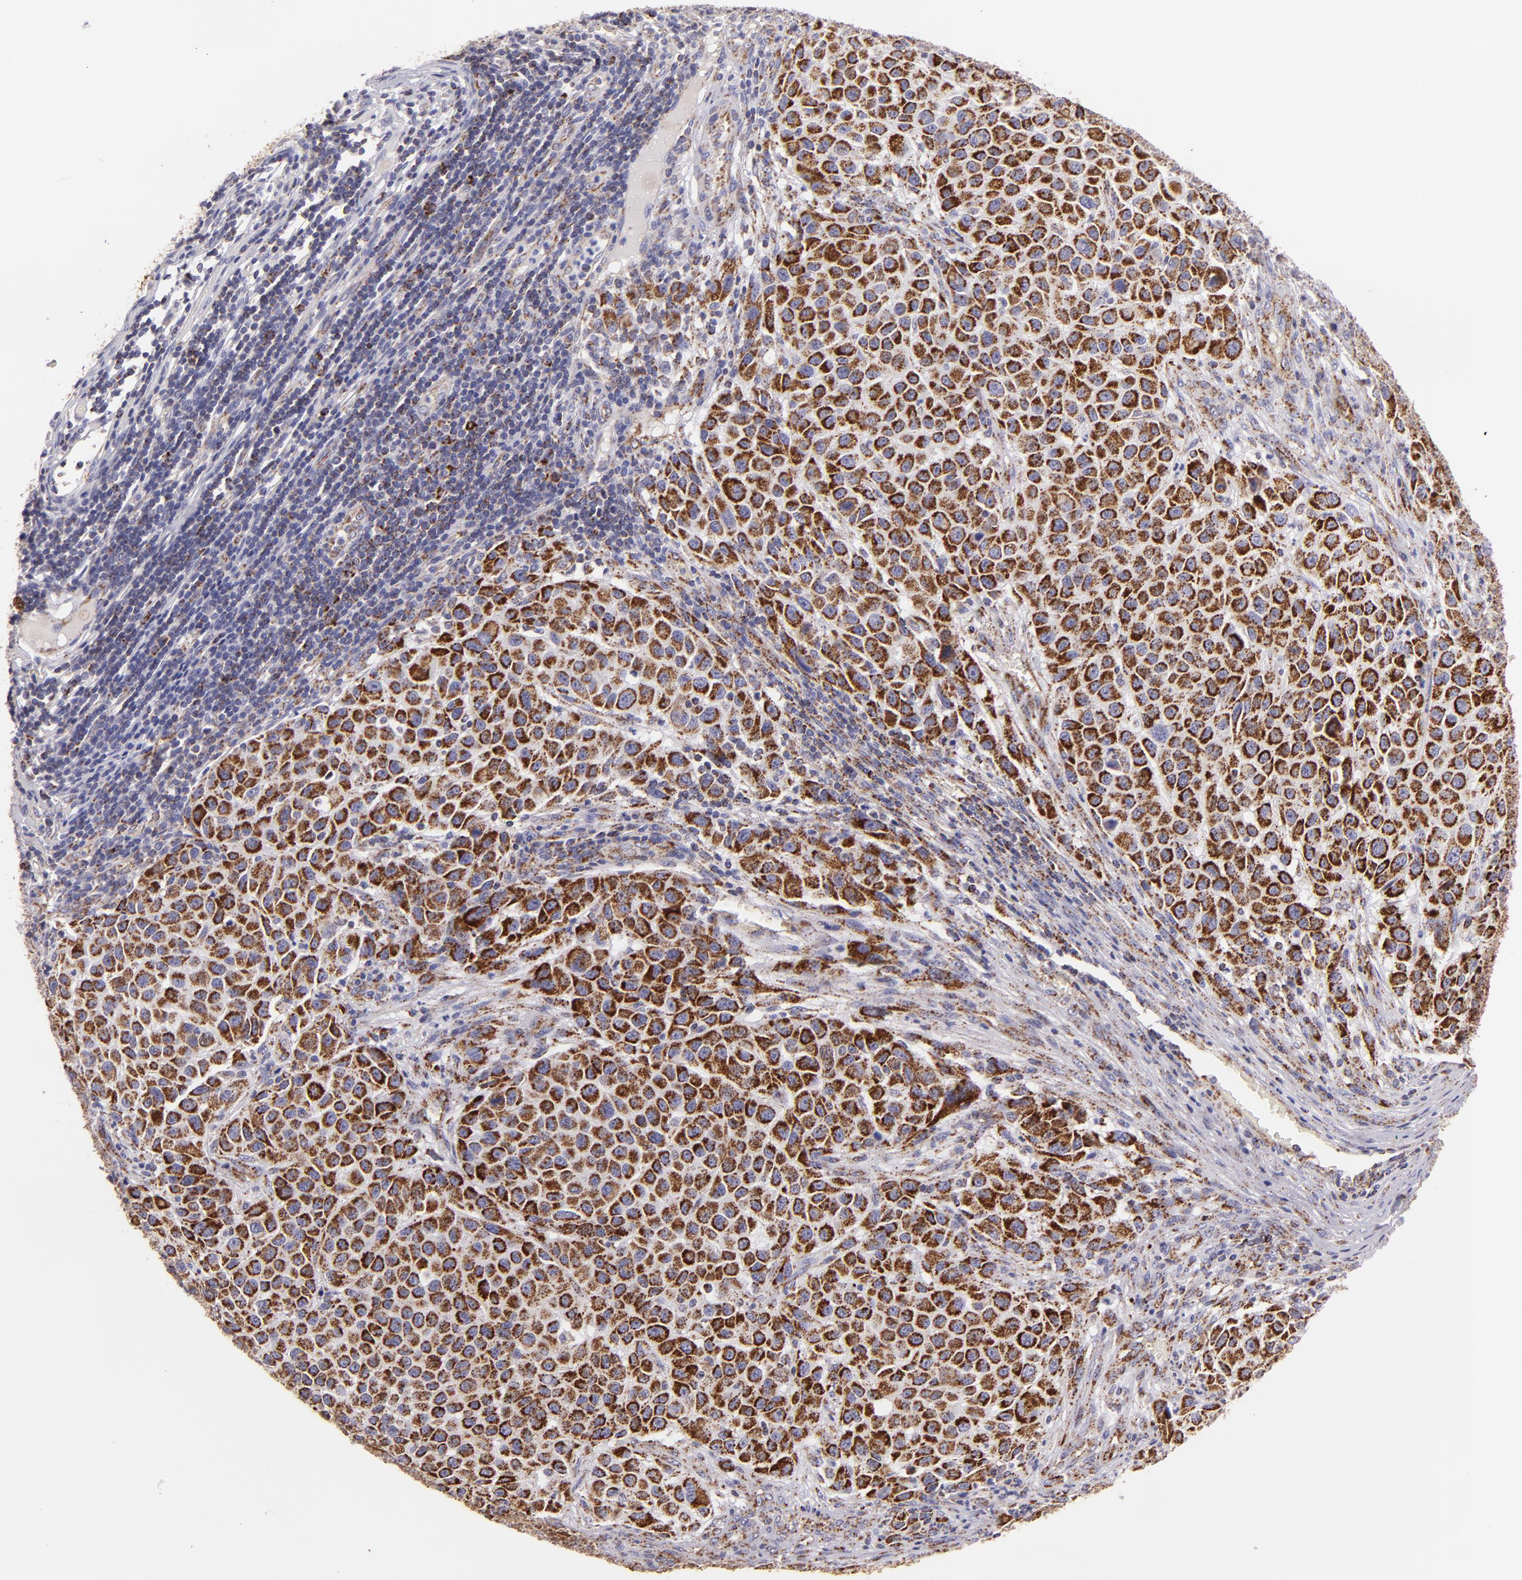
{"staining": {"intensity": "moderate", "quantity": ">75%", "location": "cytoplasmic/membranous"}, "tissue": "melanoma", "cell_type": "Tumor cells", "image_type": "cancer", "snomed": [{"axis": "morphology", "description": "Malignant melanoma, Metastatic site"}, {"axis": "topography", "description": "Lymph node"}], "caption": "Brown immunohistochemical staining in malignant melanoma (metastatic site) exhibits moderate cytoplasmic/membranous positivity in about >75% of tumor cells. (Stains: DAB (3,3'-diaminobenzidine) in brown, nuclei in blue, Microscopy: brightfield microscopy at high magnification).", "gene": "HSPD1", "patient": {"sex": "male", "age": 61}}